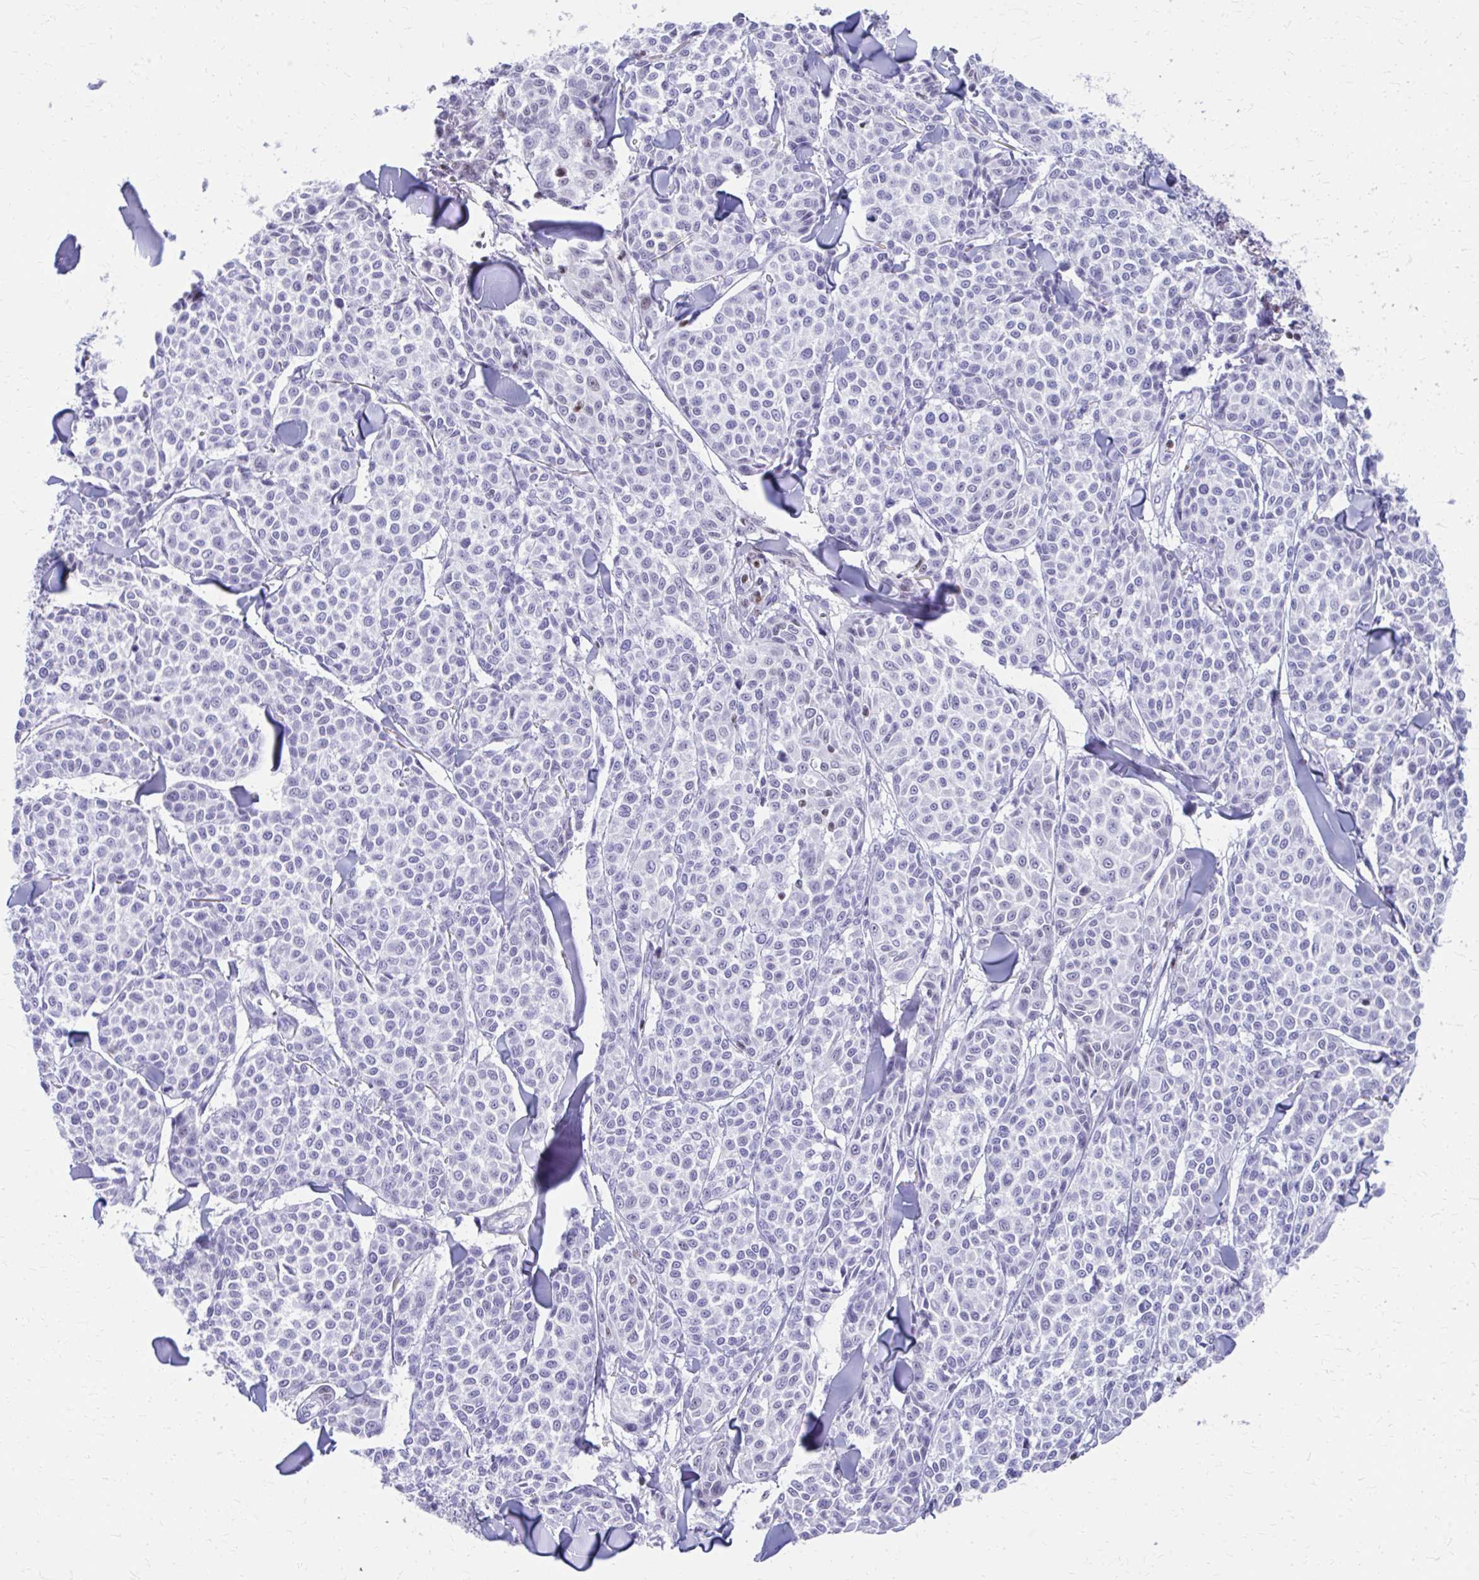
{"staining": {"intensity": "negative", "quantity": "none", "location": "none"}, "tissue": "melanoma", "cell_type": "Tumor cells", "image_type": "cancer", "snomed": [{"axis": "morphology", "description": "Malignant melanoma, NOS"}, {"axis": "topography", "description": "Skin"}], "caption": "Immunohistochemistry (IHC) of melanoma shows no staining in tumor cells.", "gene": "RUNX3", "patient": {"sex": "male", "age": 46}}